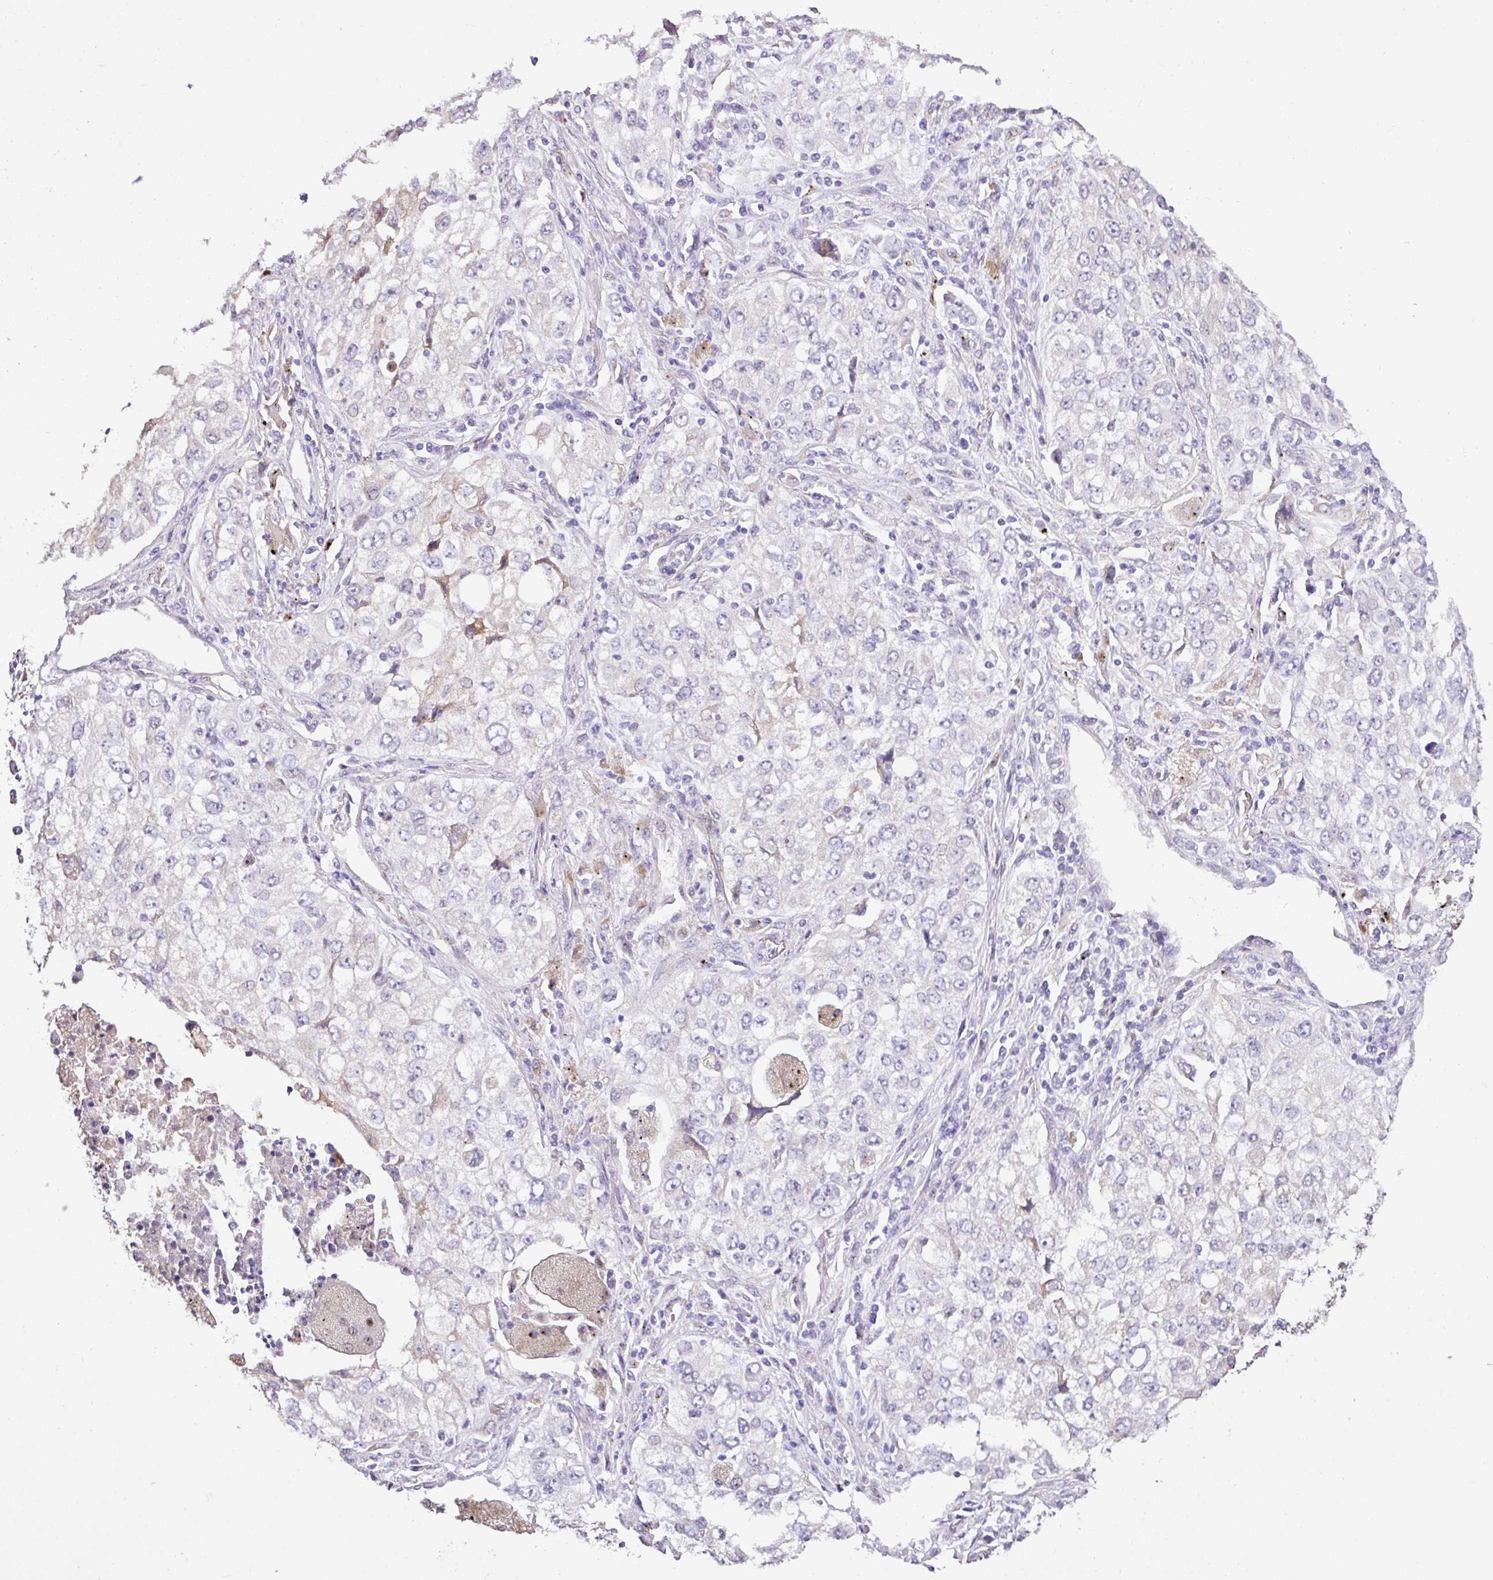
{"staining": {"intensity": "negative", "quantity": "none", "location": "none"}, "tissue": "lung cancer", "cell_type": "Tumor cells", "image_type": "cancer", "snomed": [{"axis": "morphology", "description": "Adenocarcinoma, NOS"}, {"axis": "morphology", "description": "Adenocarcinoma, metastatic, NOS"}, {"axis": "topography", "description": "Lymph node"}, {"axis": "topography", "description": "Lung"}], "caption": "A histopathology image of human lung metastatic adenocarcinoma is negative for staining in tumor cells.", "gene": "ZG16", "patient": {"sex": "female", "age": 42}}